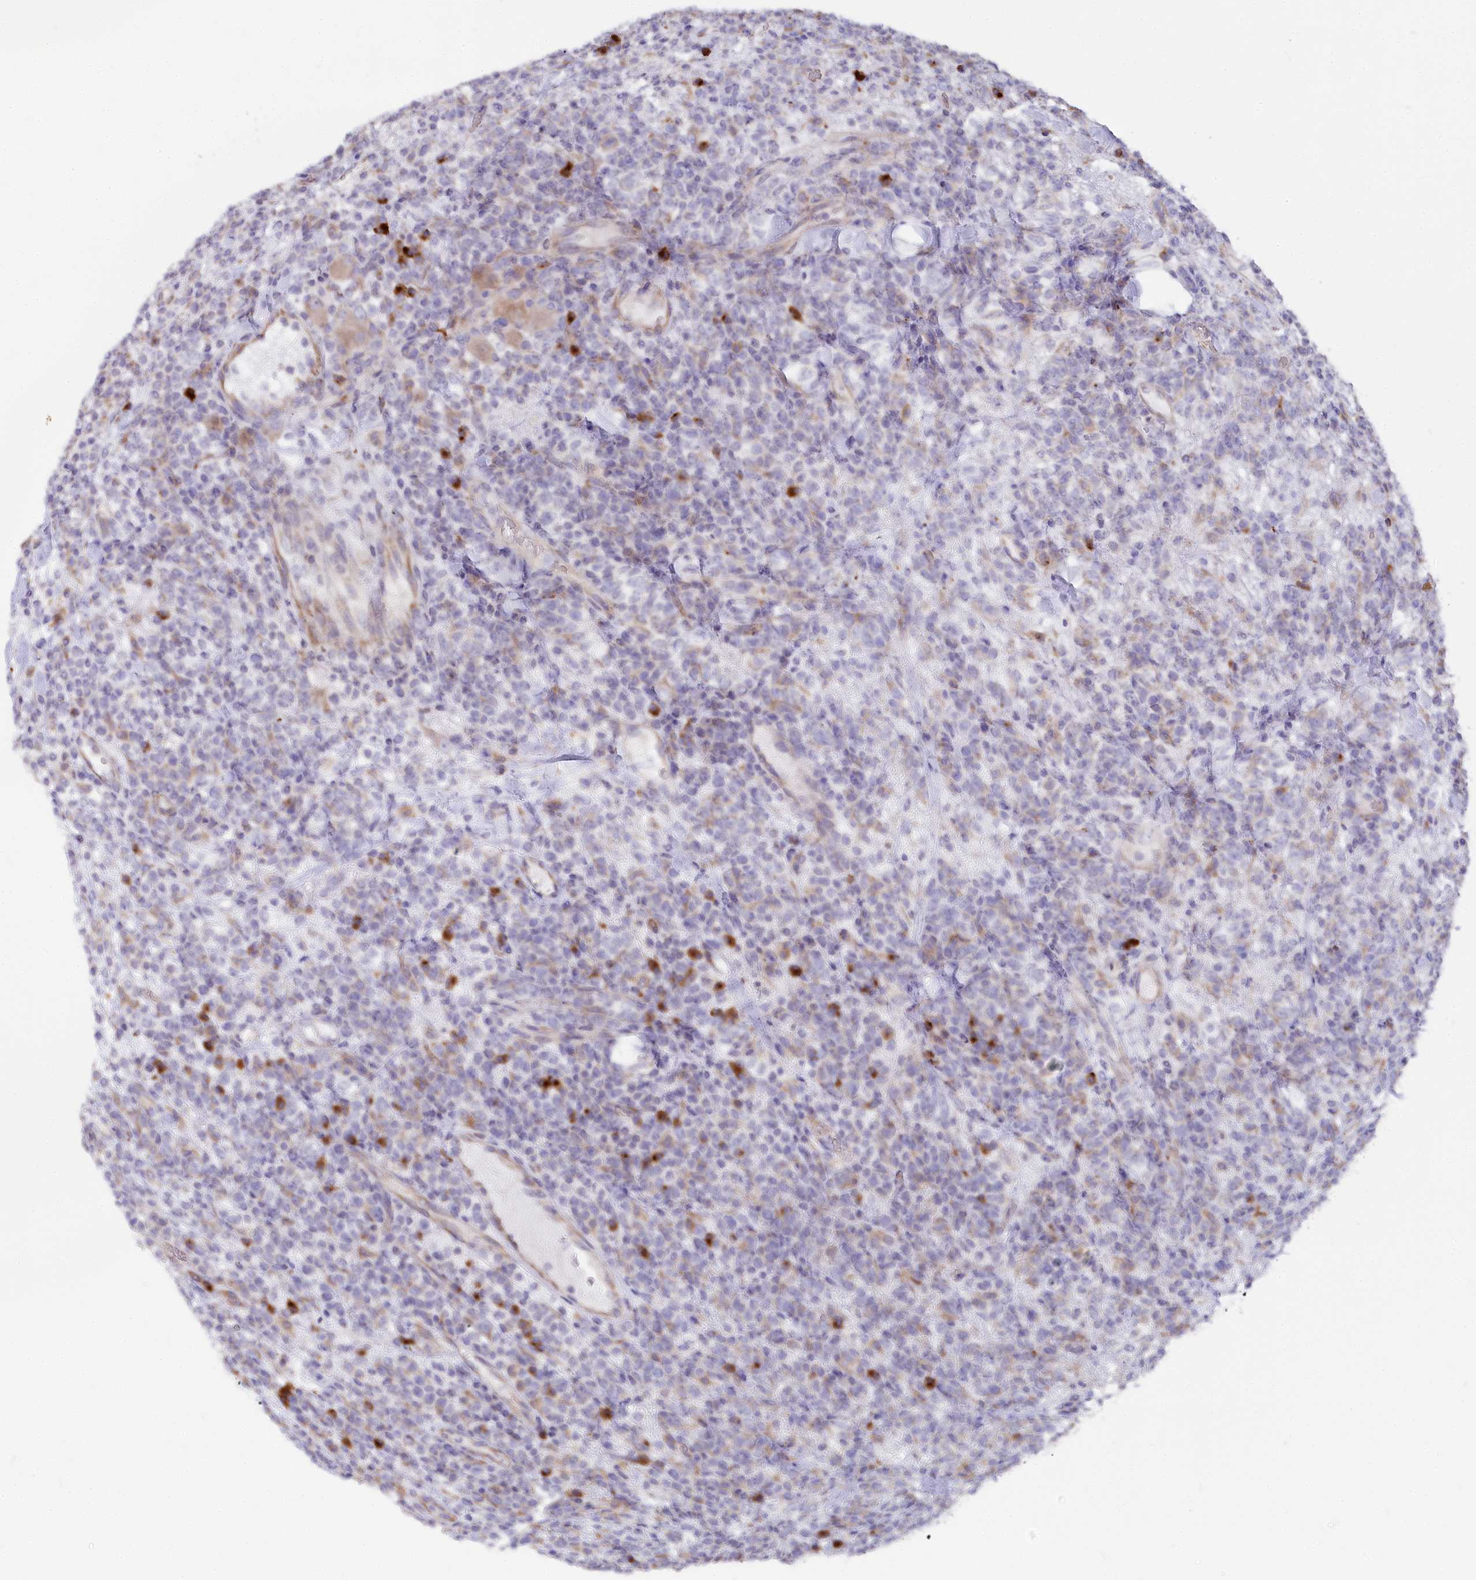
{"staining": {"intensity": "negative", "quantity": "none", "location": "none"}, "tissue": "lymphoma", "cell_type": "Tumor cells", "image_type": "cancer", "snomed": [{"axis": "morphology", "description": "Malignant lymphoma, non-Hodgkin's type, High grade"}, {"axis": "topography", "description": "Colon"}], "caption": "Tumor cells are negative for protein expression in human lymphoma. (Immunohistochemistry (ihc), brightfield microscopy, high magnification).", "gene": "POGLUT1", "patient": {"sex": "female", "age": 53}}